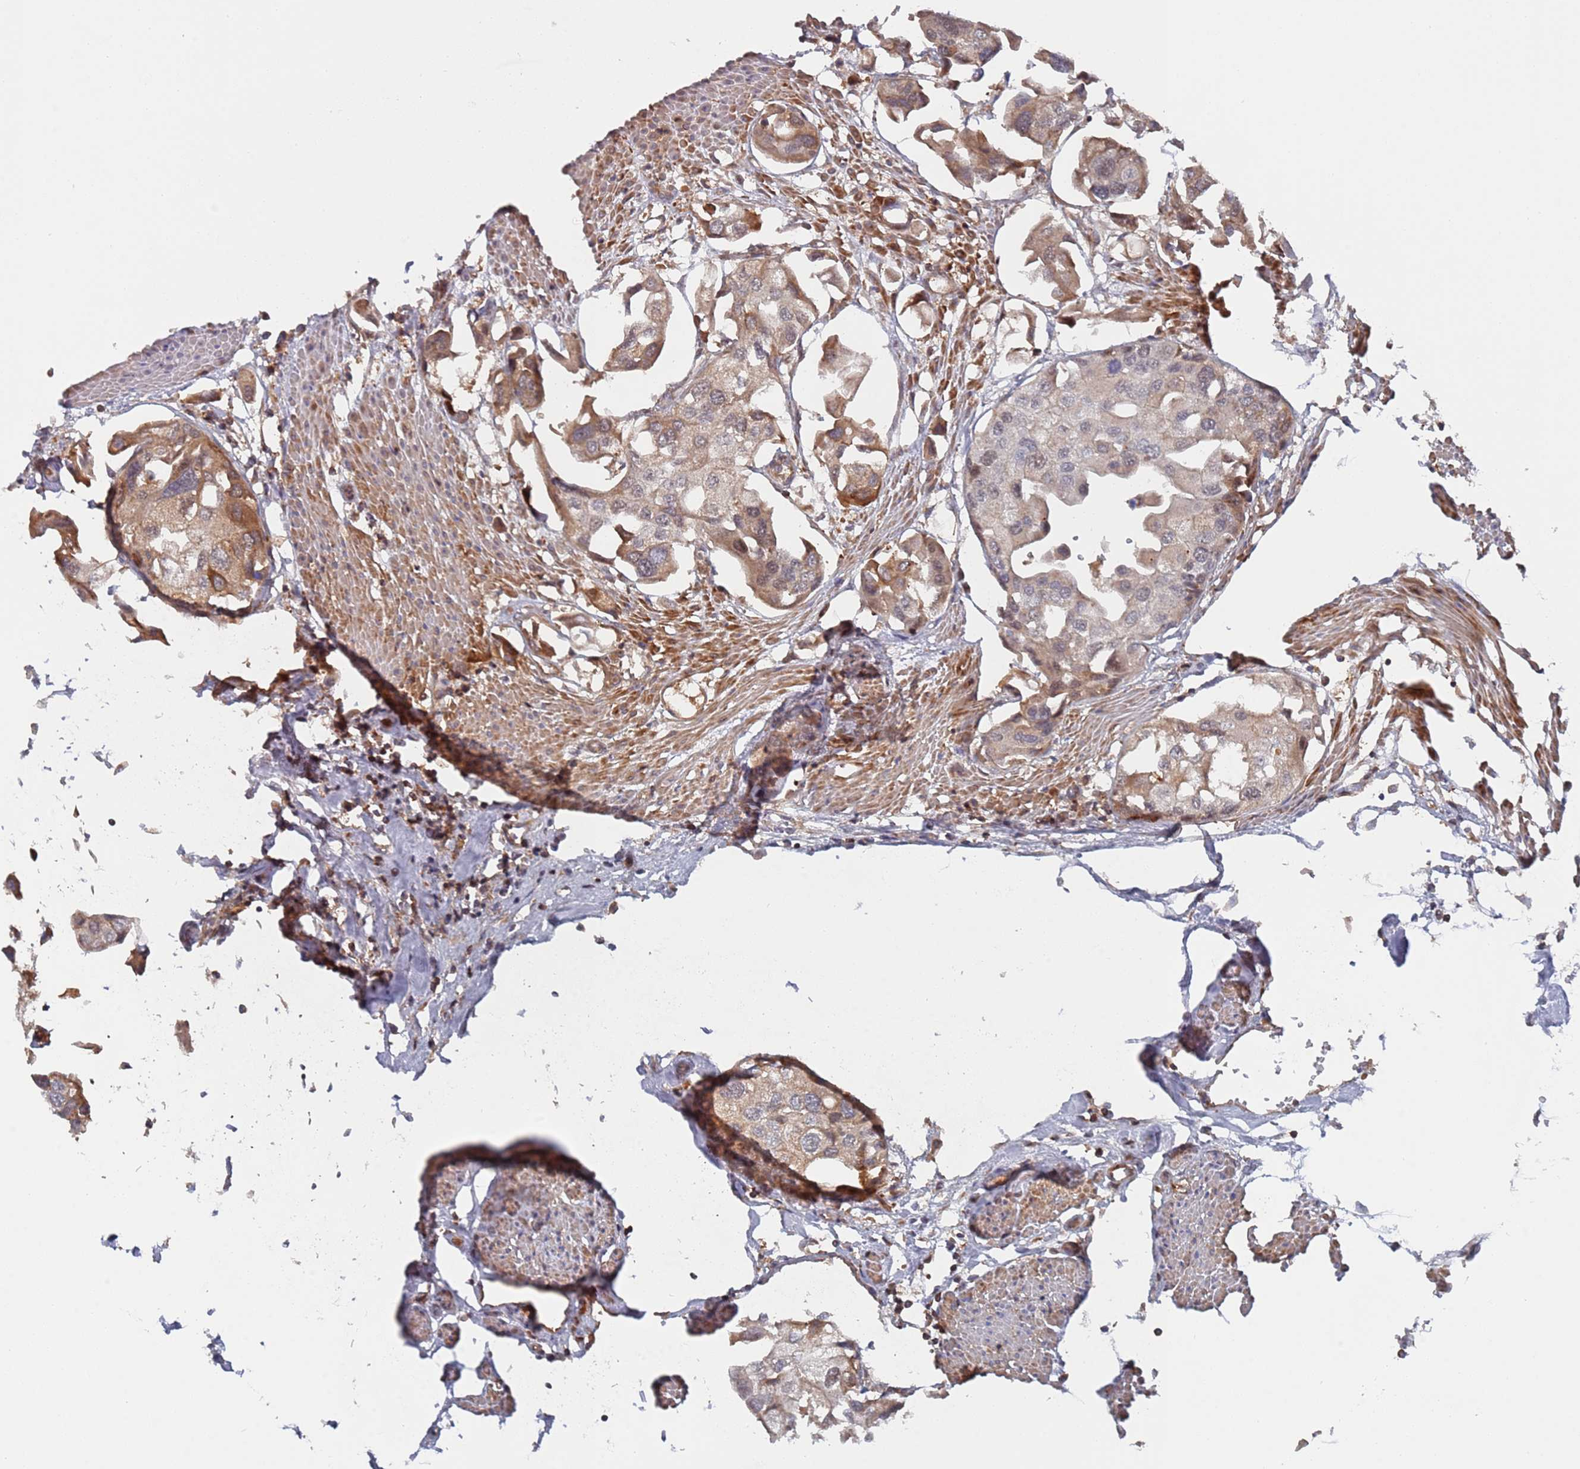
{"staining": {"intensity": "moderate", "quantity": "<25%", "location": "cytoplasmic/membranous,nuclear"}, "tissue": "urothelial cancer", "cell_type": "Tumor cells", "image_type": "cancer", "snomed": [{"axis": "morphology", "description": "Urothelial carcinoma, High grade"}, {"axis": "topography", "description": "Urinary bladder"}], "caption": "The immunohistochemical stain labels moderate cytoplasmic/membranous and nuclear staining in tumor cells of urothelial cancer tissue.", "gene": "DDX60", "patient": {"sex": "male", "age": 64}}